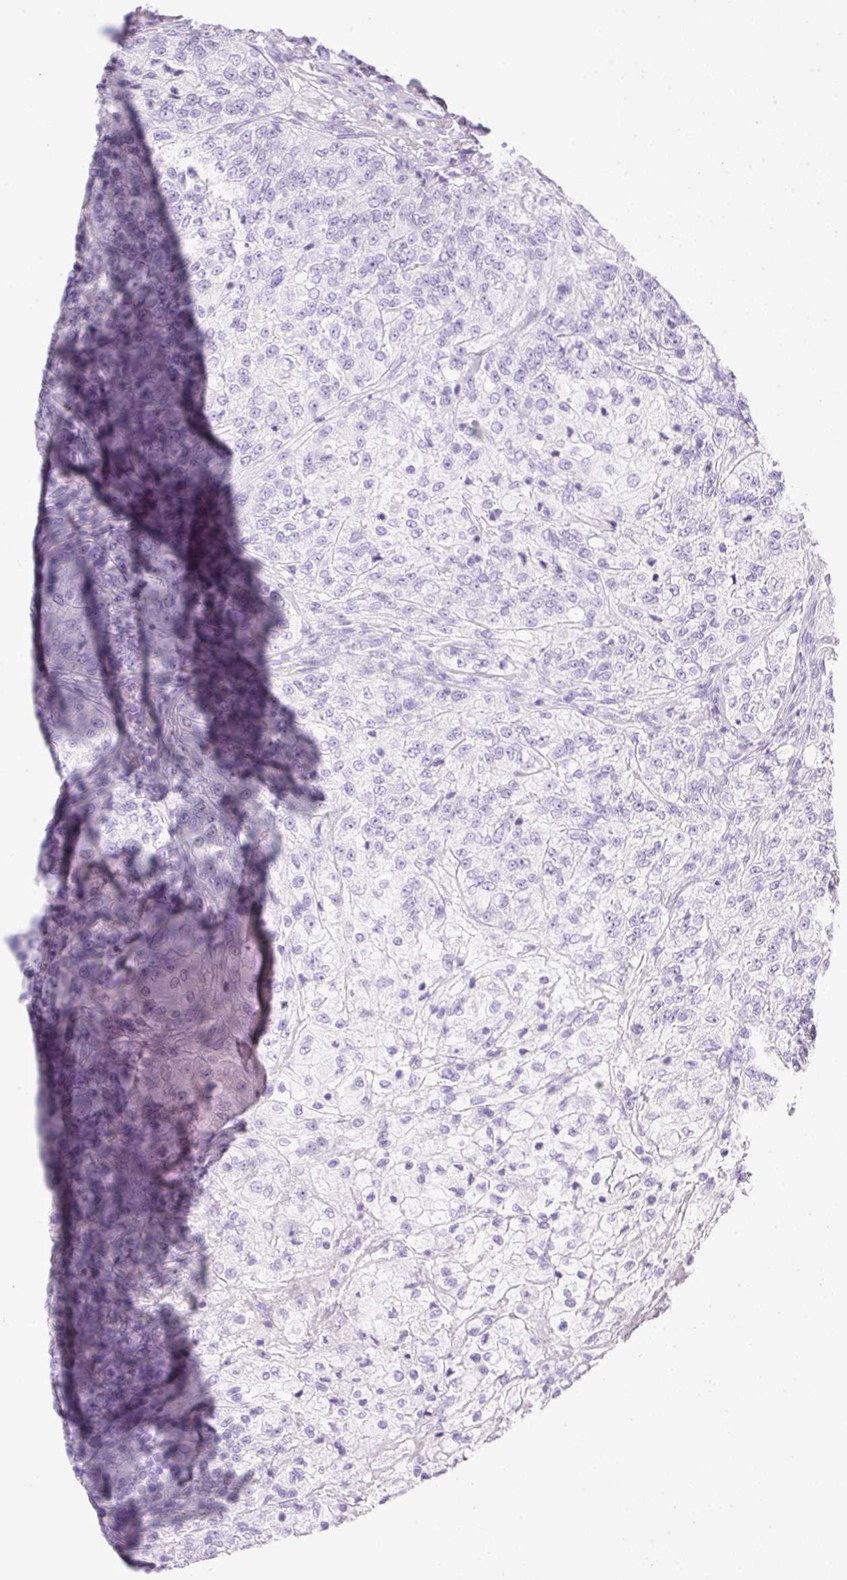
{"staining": {"intensity": "negative", "quantity": "none", "location": "none"}, "tissue": "renal cancer", "cell_type": "Tumor cells", "image_type": "cancer", "snomed": [{"axis": "morphology", "description": "Adenocarcinoma, NOS"}, {"axis": "topography", "description": "Kidney"}], "caption": "Renal cancer stained for a protein using immunohistochemistry displays no positivity tumor cells.", "gene": "SPRR4", "patient": {"sex": "female", "age": 63}}